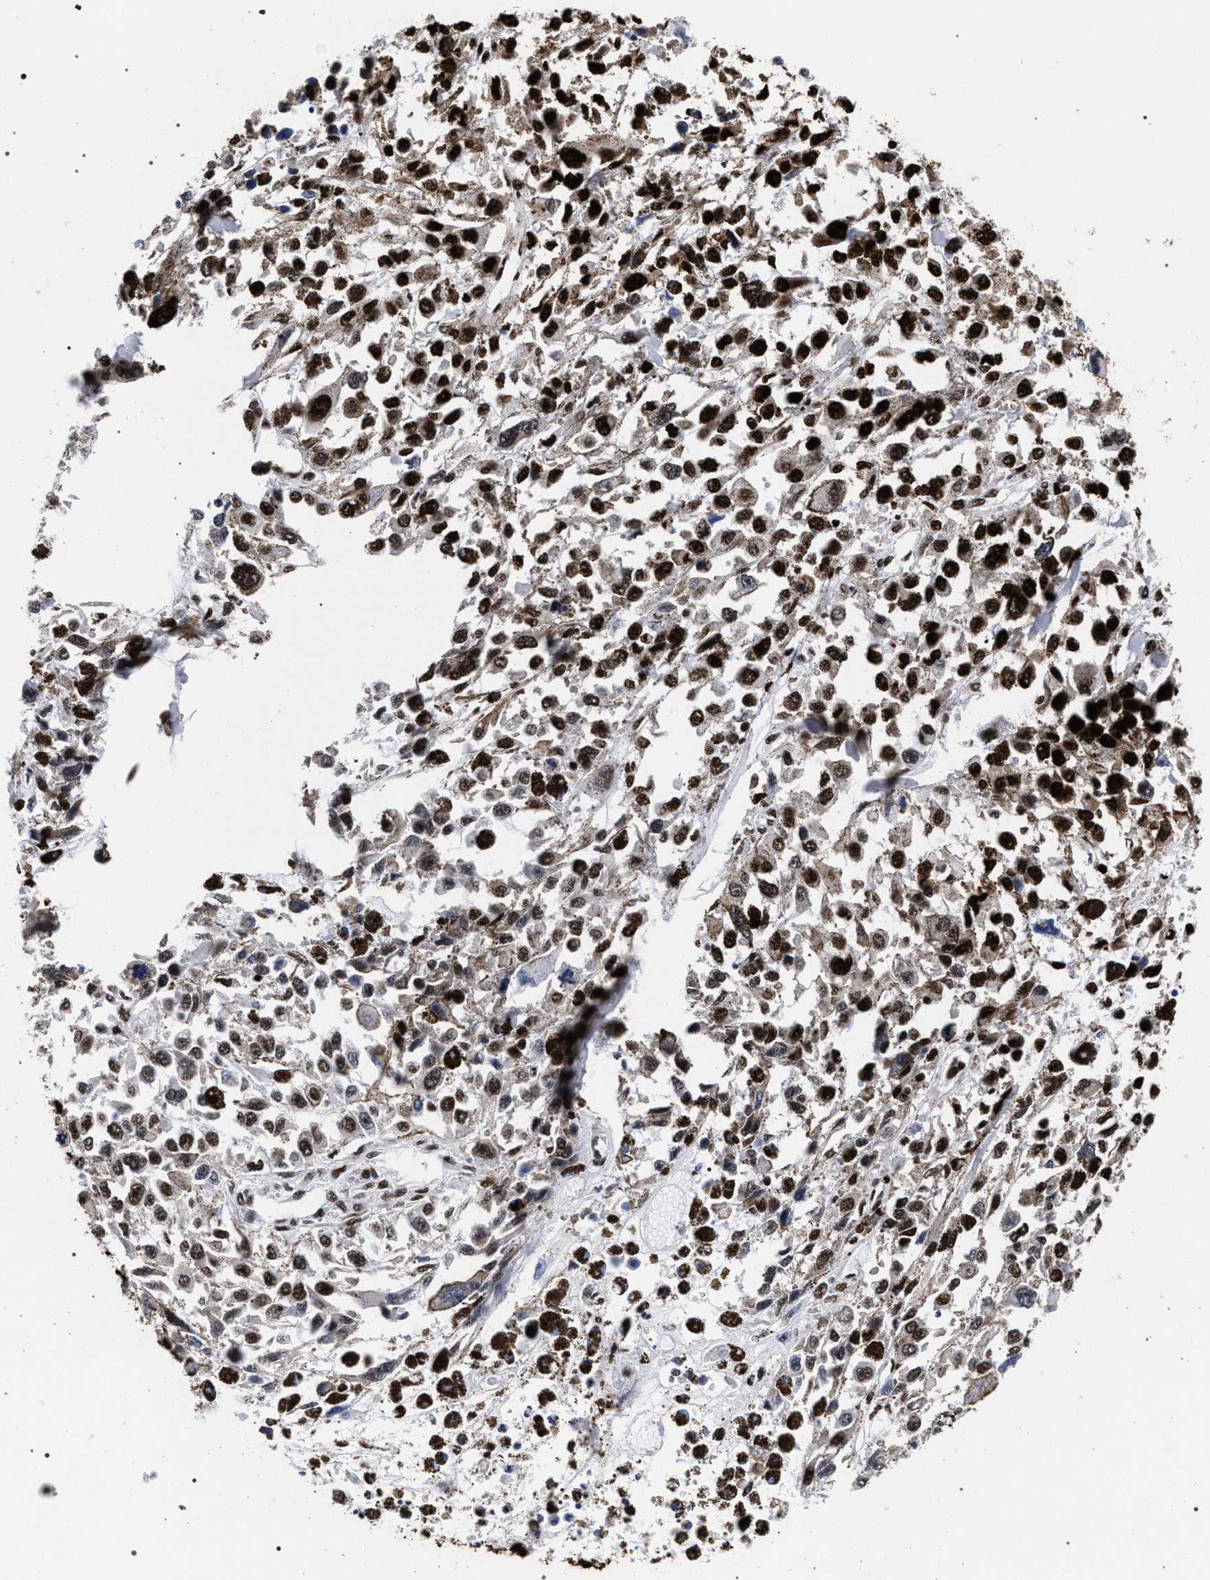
{"staining": {"intensity": "strong", "quantity": ">75%", "location": "nuclear"}, "tissue": "melanoma", "cell_type": "Tumor cells", "image_type": "cancer", "snomed": [{"axis": "morphology", "description": "Malignant melanoma, Metastatic site"}, {"axis": "topography", "description": "Lymph node"}], "caption": "Protein expression analysis of malignant melanoma (metastatic site) reveals strong nuclear positivity in approximately >75% of tumor cells. (Stains: DAB in brown, nuclei in blue, Microscopy: brightfield microscopy at high magnification).", "gene": "HNRNPA1", "patient": {"sex": "male", "age": 59}}